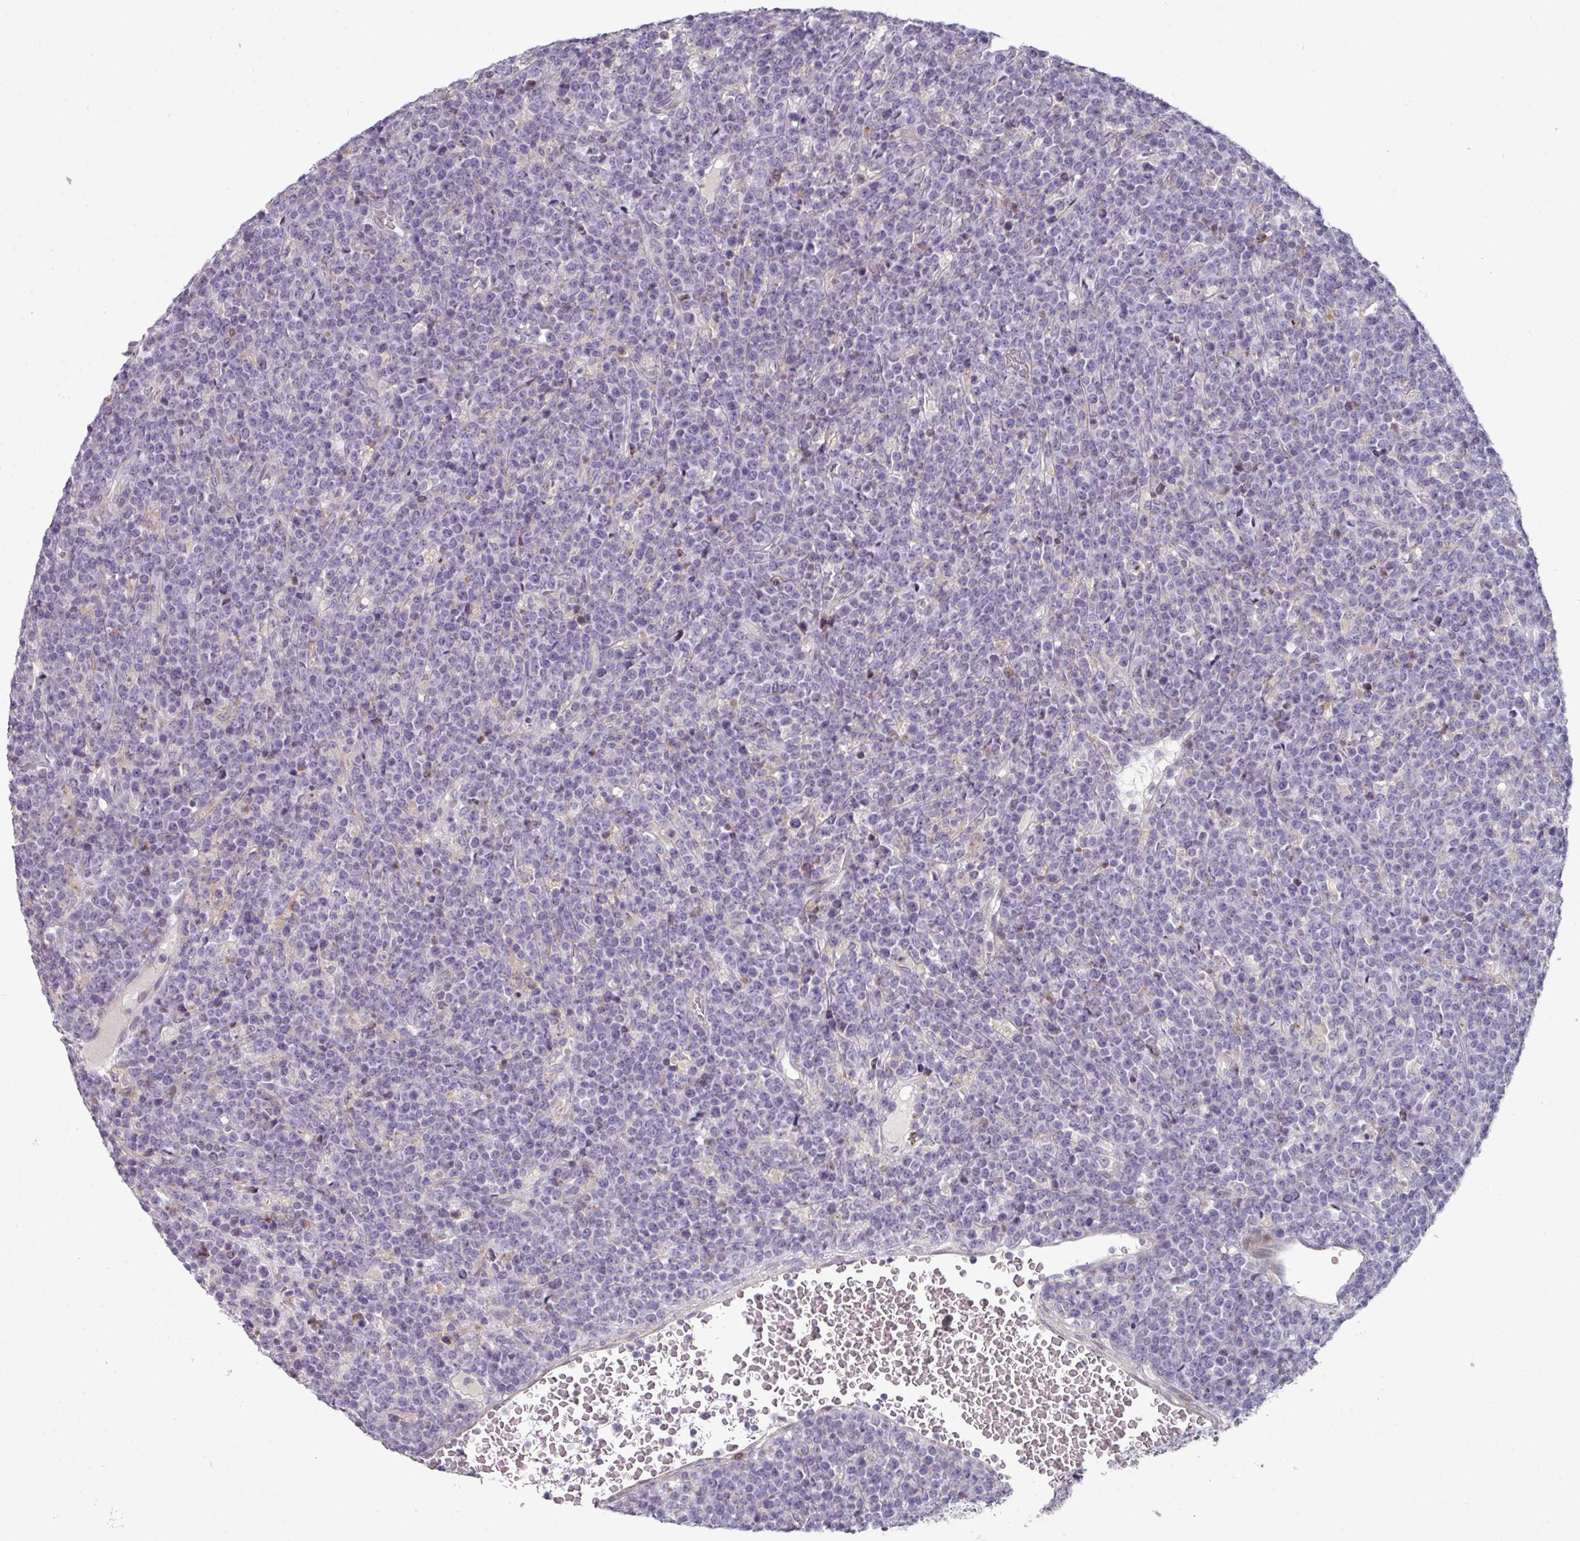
{"staining": {"intensity": "negative", "quantity": "none", "location": "none"}, "tissue": "lymphoma", "cell_type": "Tumor cells", "image_type": "cancer", "snomed": [{"axis": "morphology", "description": "Malignant lymphoma, non-Hodgkin's type, High grade"}, {"axis": "topography", "description": "Ovary"}], "caption": "IHC micrograph of malignant lymphoma, non-Hodgkin's type (high-grade) stained for a protein (brown), which reveals no staining in tumor cells. (Brightfield microscopy of DAB (3,3'-diaminobenzidine) IHC at high magnification).", "gene": "WSB2", "patient": {"sex": "female", "age": 56}}